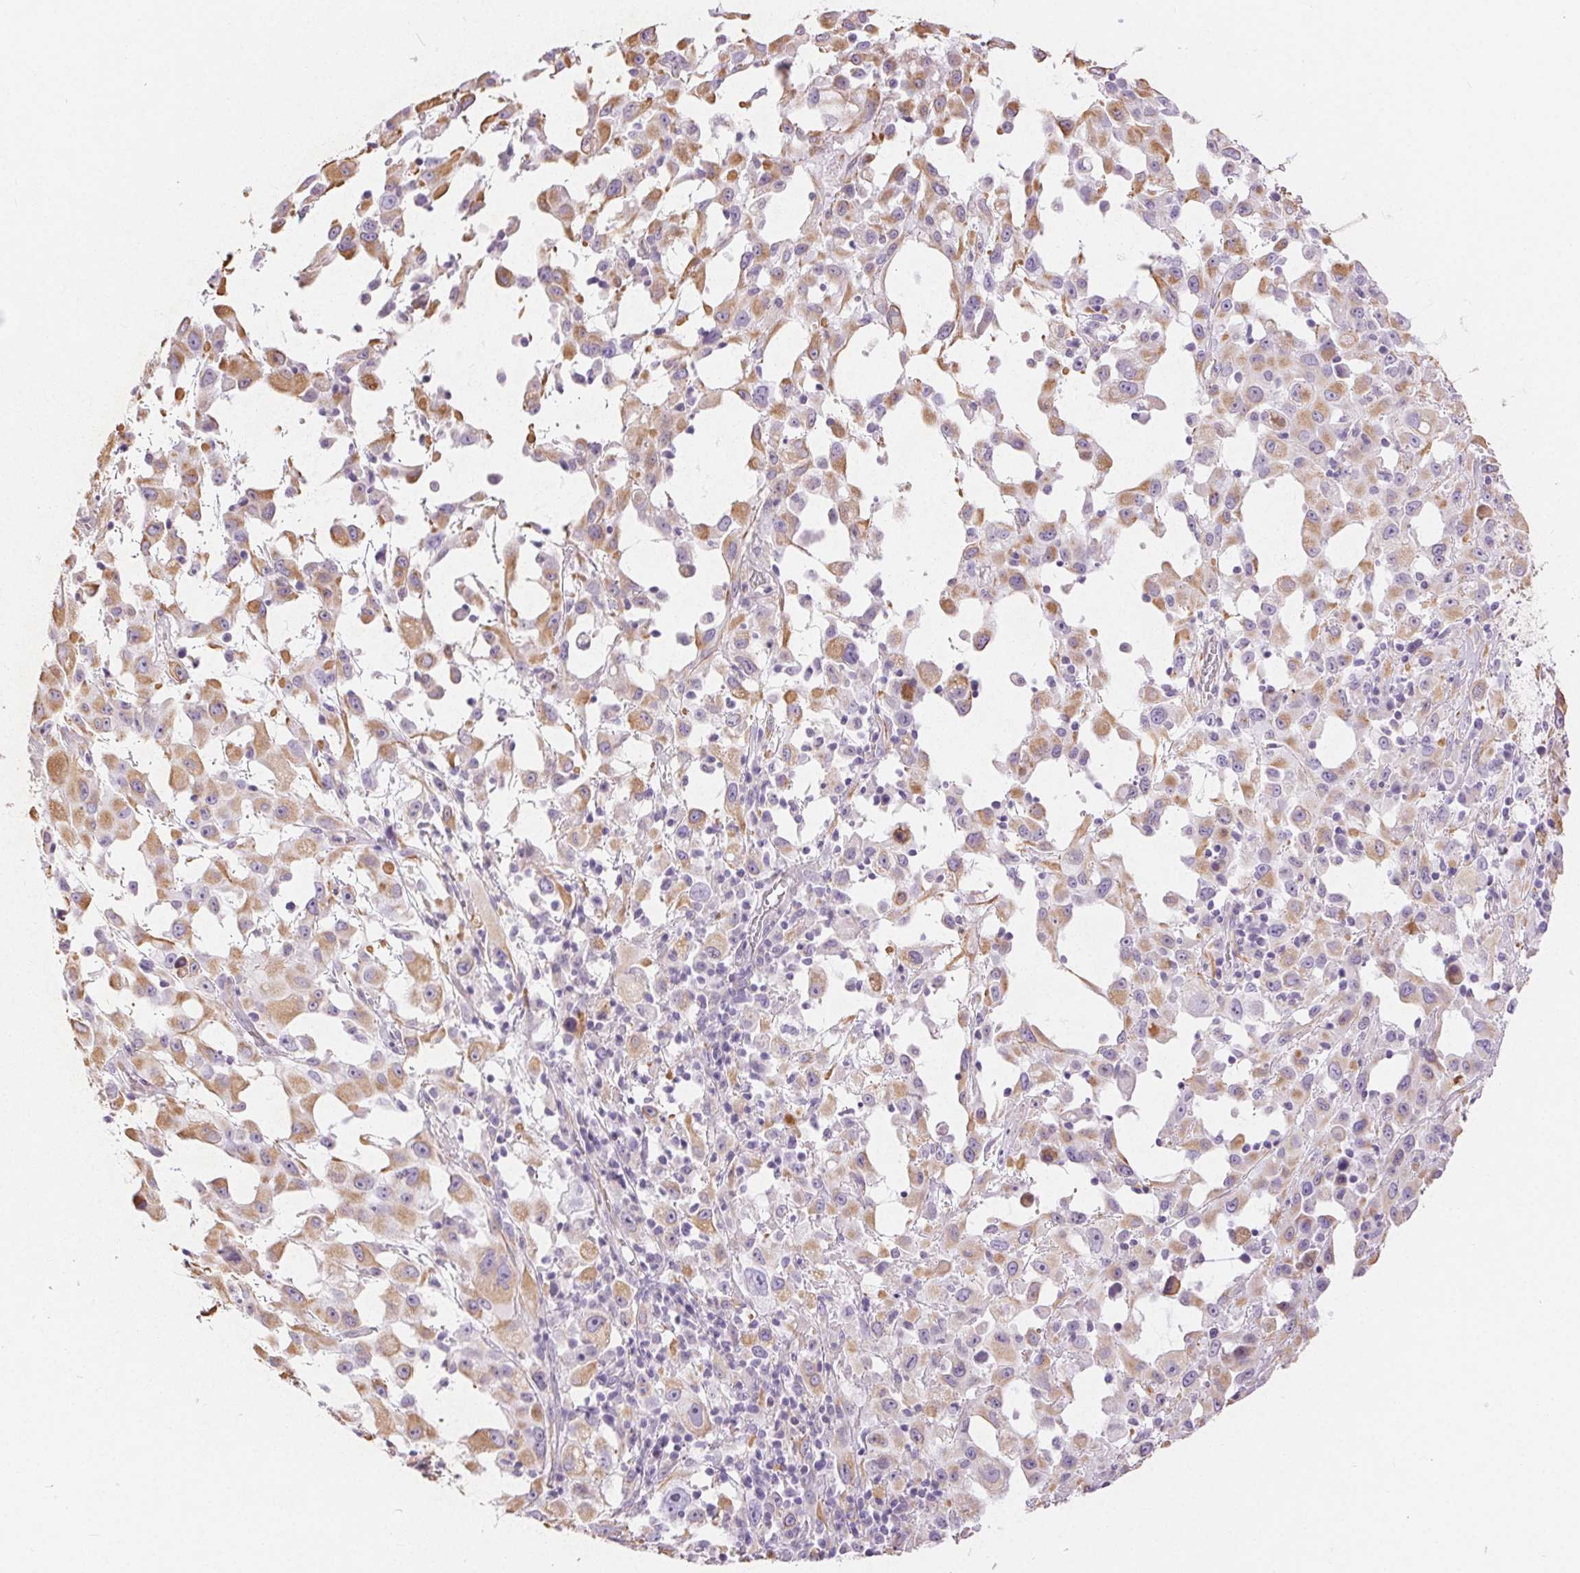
{"staining": {"intensity": "moderate", "quantity": ">75%", "location": "cytoplasmic/membranous"}, "tissue": "melanoma", "cell_type": "Tumor cells", "image_type": "cancer", "snomed": [{"axis": "morphology", "description": "Malignant melanoma, Metastatic site"}, {"axis": "topography", "description": "Soft tissue"}], "caption": "Immunohistochemical staining of melanoma reveals medium levels of moderate cytoplasmic/membranous protein staining in approximately >75% of tumor cells.", "gene": "GFAP", "patient": {"sex": "male", "age": 50}}